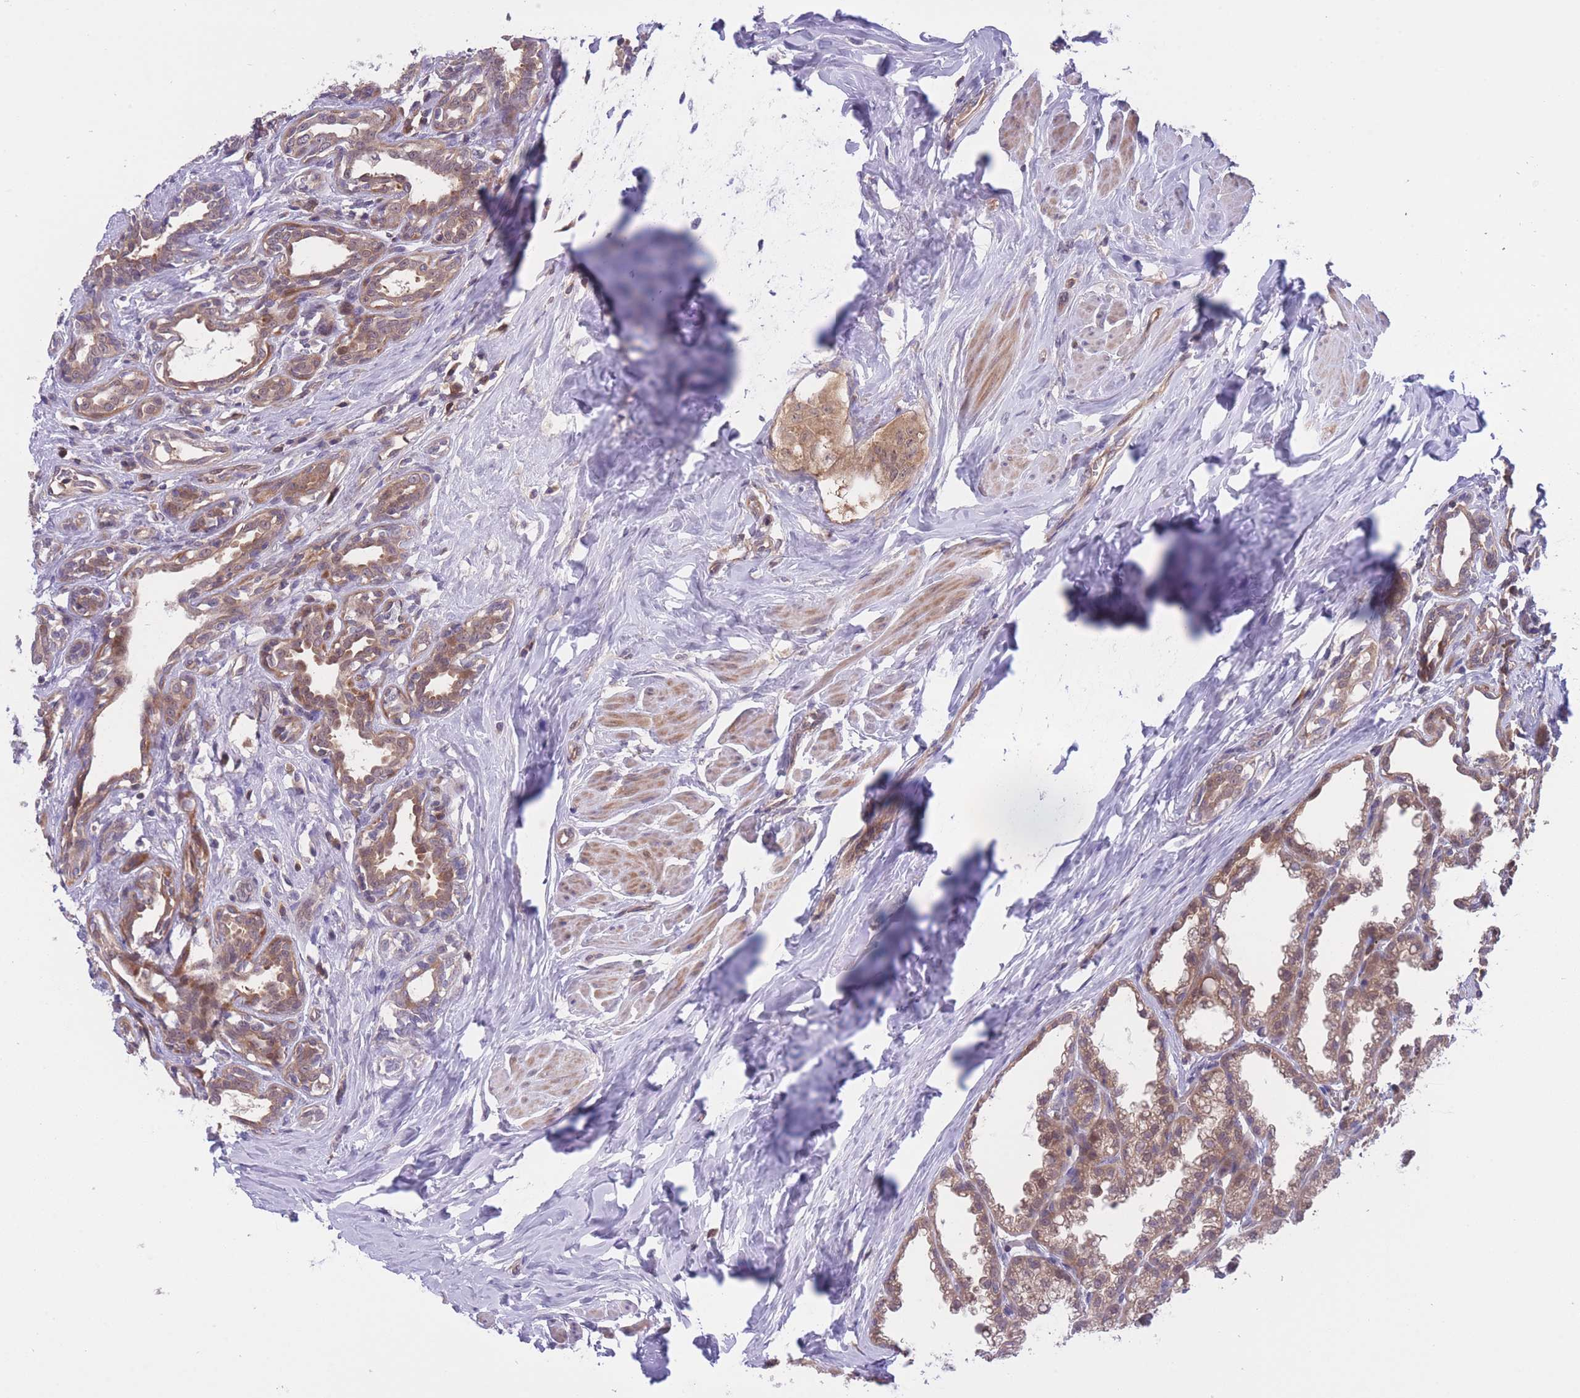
{"staining": {"intensity": "moderate", "quantity": ">75%", "location": "cytoplasmic/membranous"}, "tissue": "breast cancer", "cell_type": "Tumor cells", "image_type": "cancer", "snomed": [{"axis": "morphology", "description": "Duct carcinoma"}, {"axis": "topography", "description": "Breast"}], "caption": "Tumor cells exhibit medium levels of moderate cytoplasmic/membranous expression in approximately >75% of cells in human breast cancer. Immunohistochemistry stains the protein of interest in brown and the nuclei are stained blue.", "gene": "UBE2N", "patient": {"sex": "female", "age": 40}}